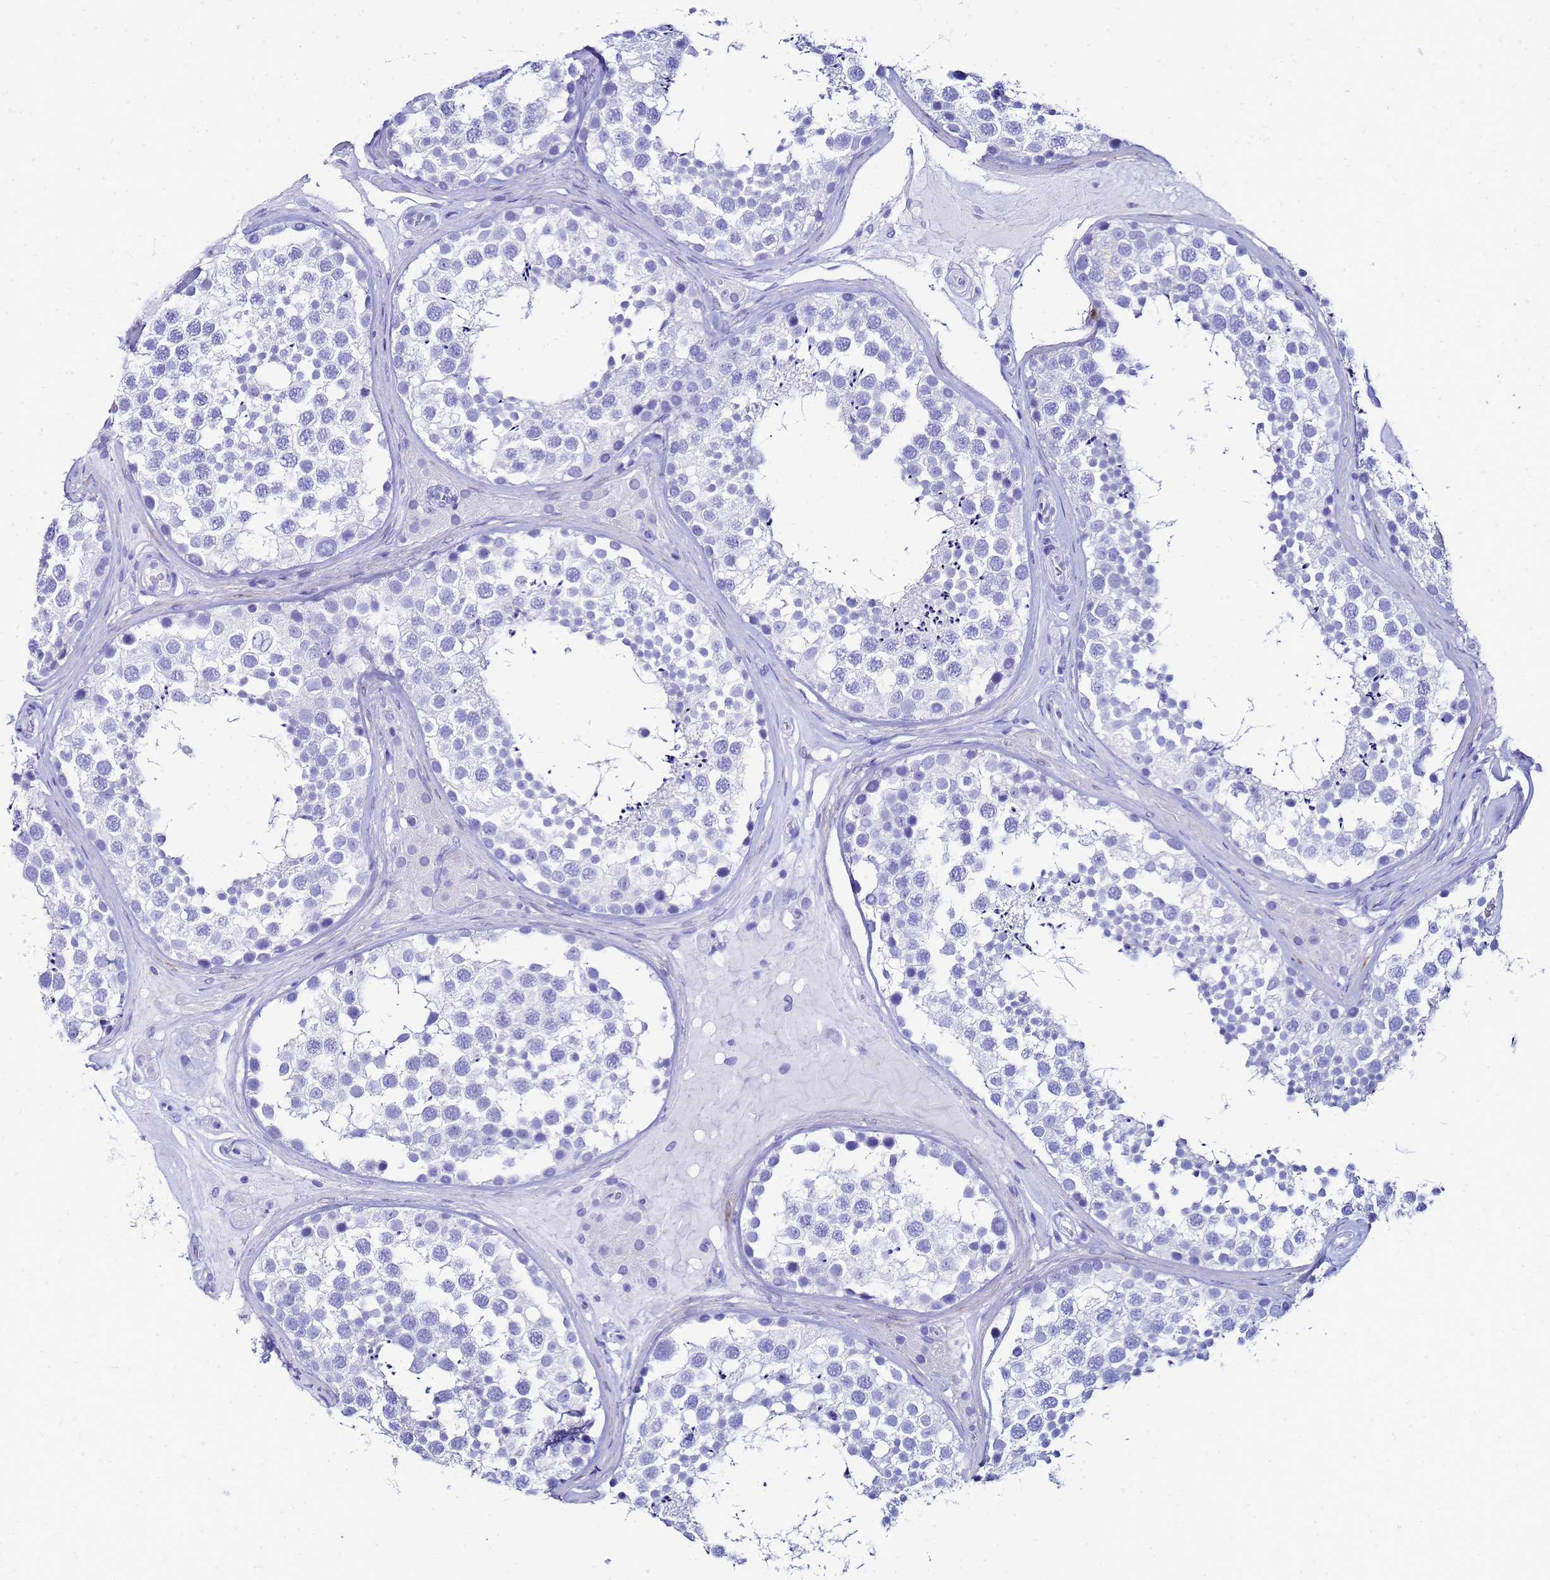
{"staining": {"intensity": "negative", "quantity": "none", "location": "none"}, "tissue": "testis", "cell_type": "Cells in seminiferous ducts", "image_type": "normal", "snomed": [{"axis": "morphology", "description": "Normal tissue, NOS"}, {"axis": "topography", "description": "Testis"}], "caption": "This histopathology image is of normal testis stained with immunohistochemistry (IHC) to label a protein in brown with the nuclei are counter-stained blue. There is no positivity in cells in seminiferous ducts.", "gene": "CKB", "patient": {"sex": "male", "age": 46}}